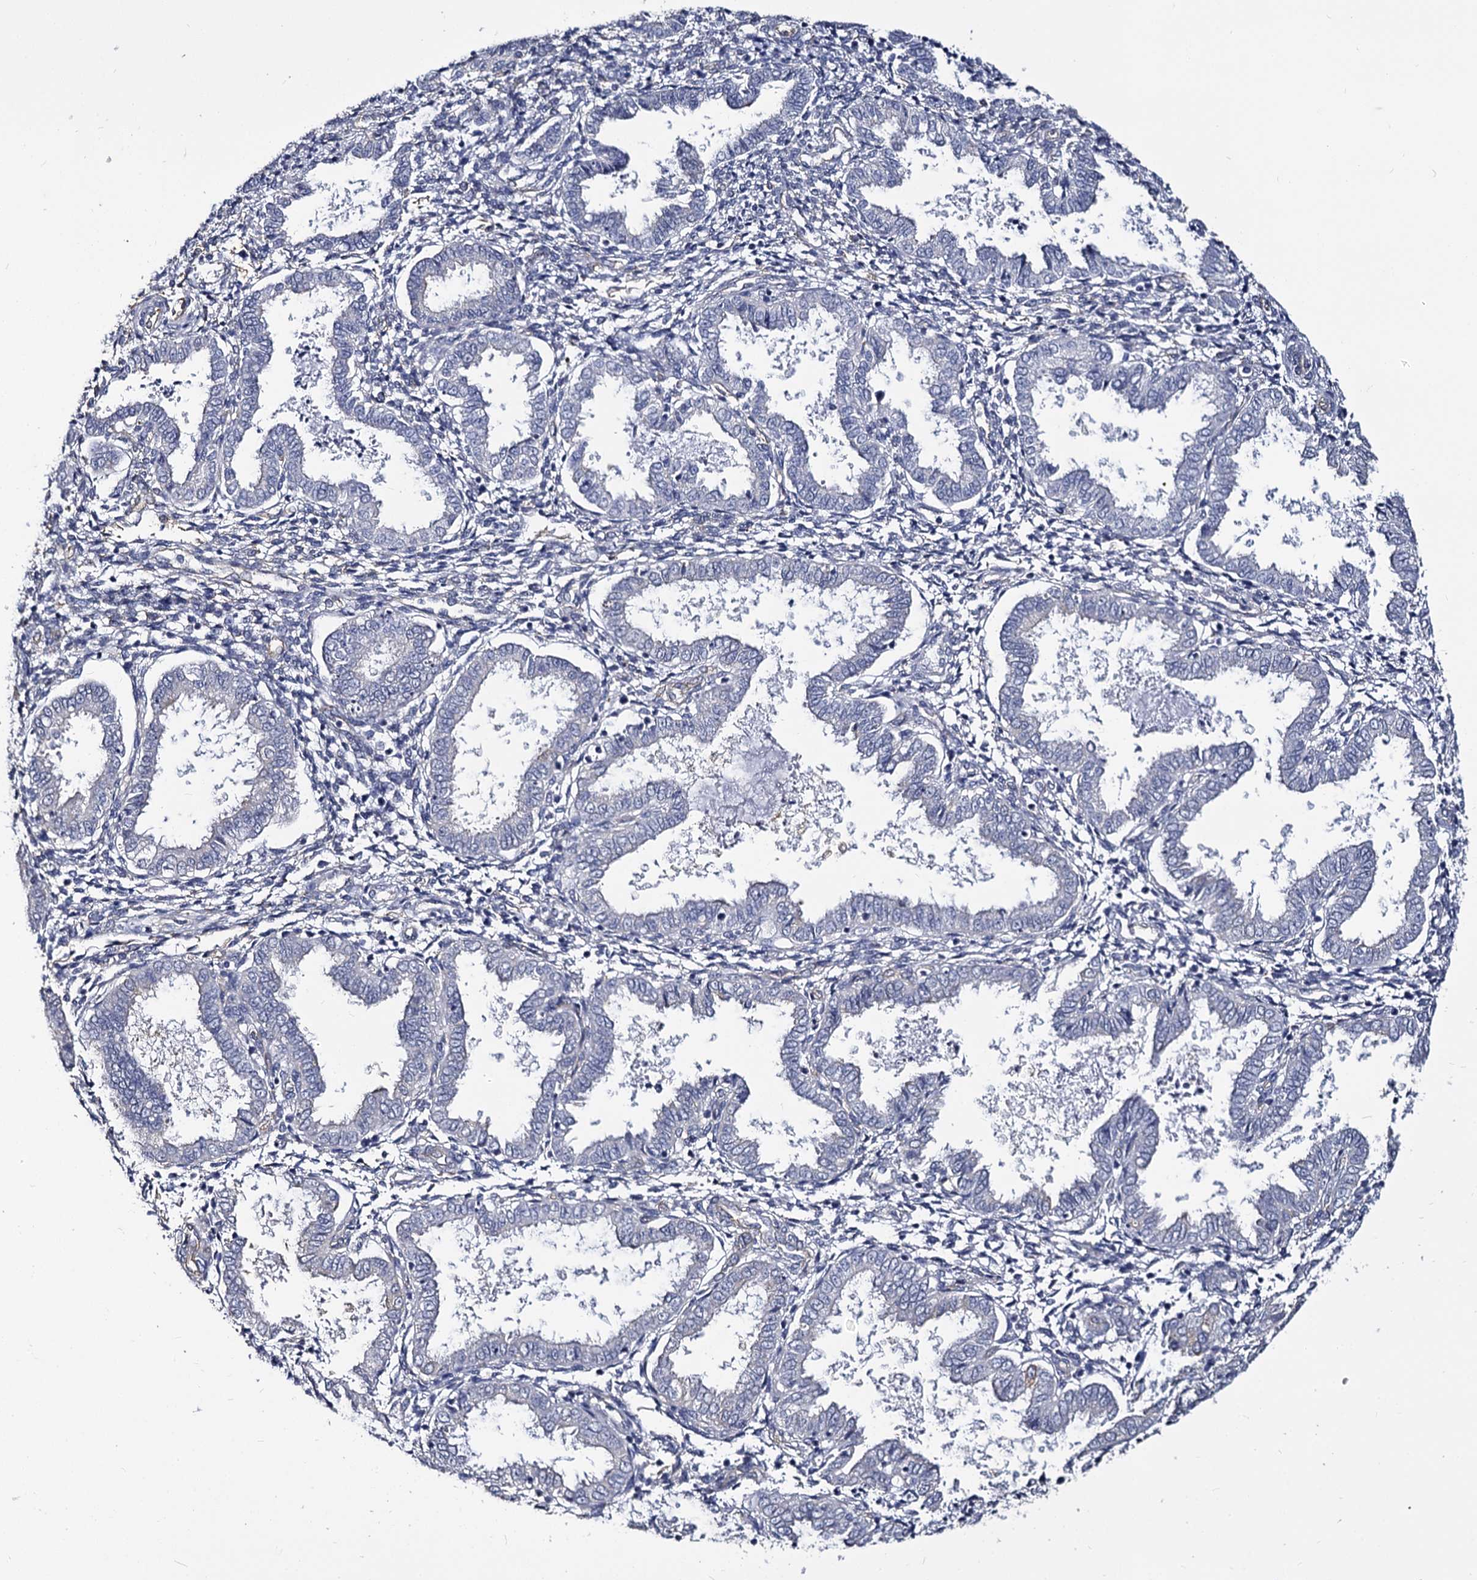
{"staining": {"intensity": "negative", "quantity": "none", "location": "none"}, "tissue": "endometrium", "cell_type": "Cells in endometrial stroma", "image_type": "normal", "snomed": [{"axis": "morphology", "description": "Normal tissue, NOS"}, {"axis": "topography", "description": "Endometrium"}], "caption": "Cells in endometrial stroma show no significant protein expression in benign endometrium. Nuclei are stained in blue.", "gene": "CBFB", "patient": {"sex": "female", "age": 33}}